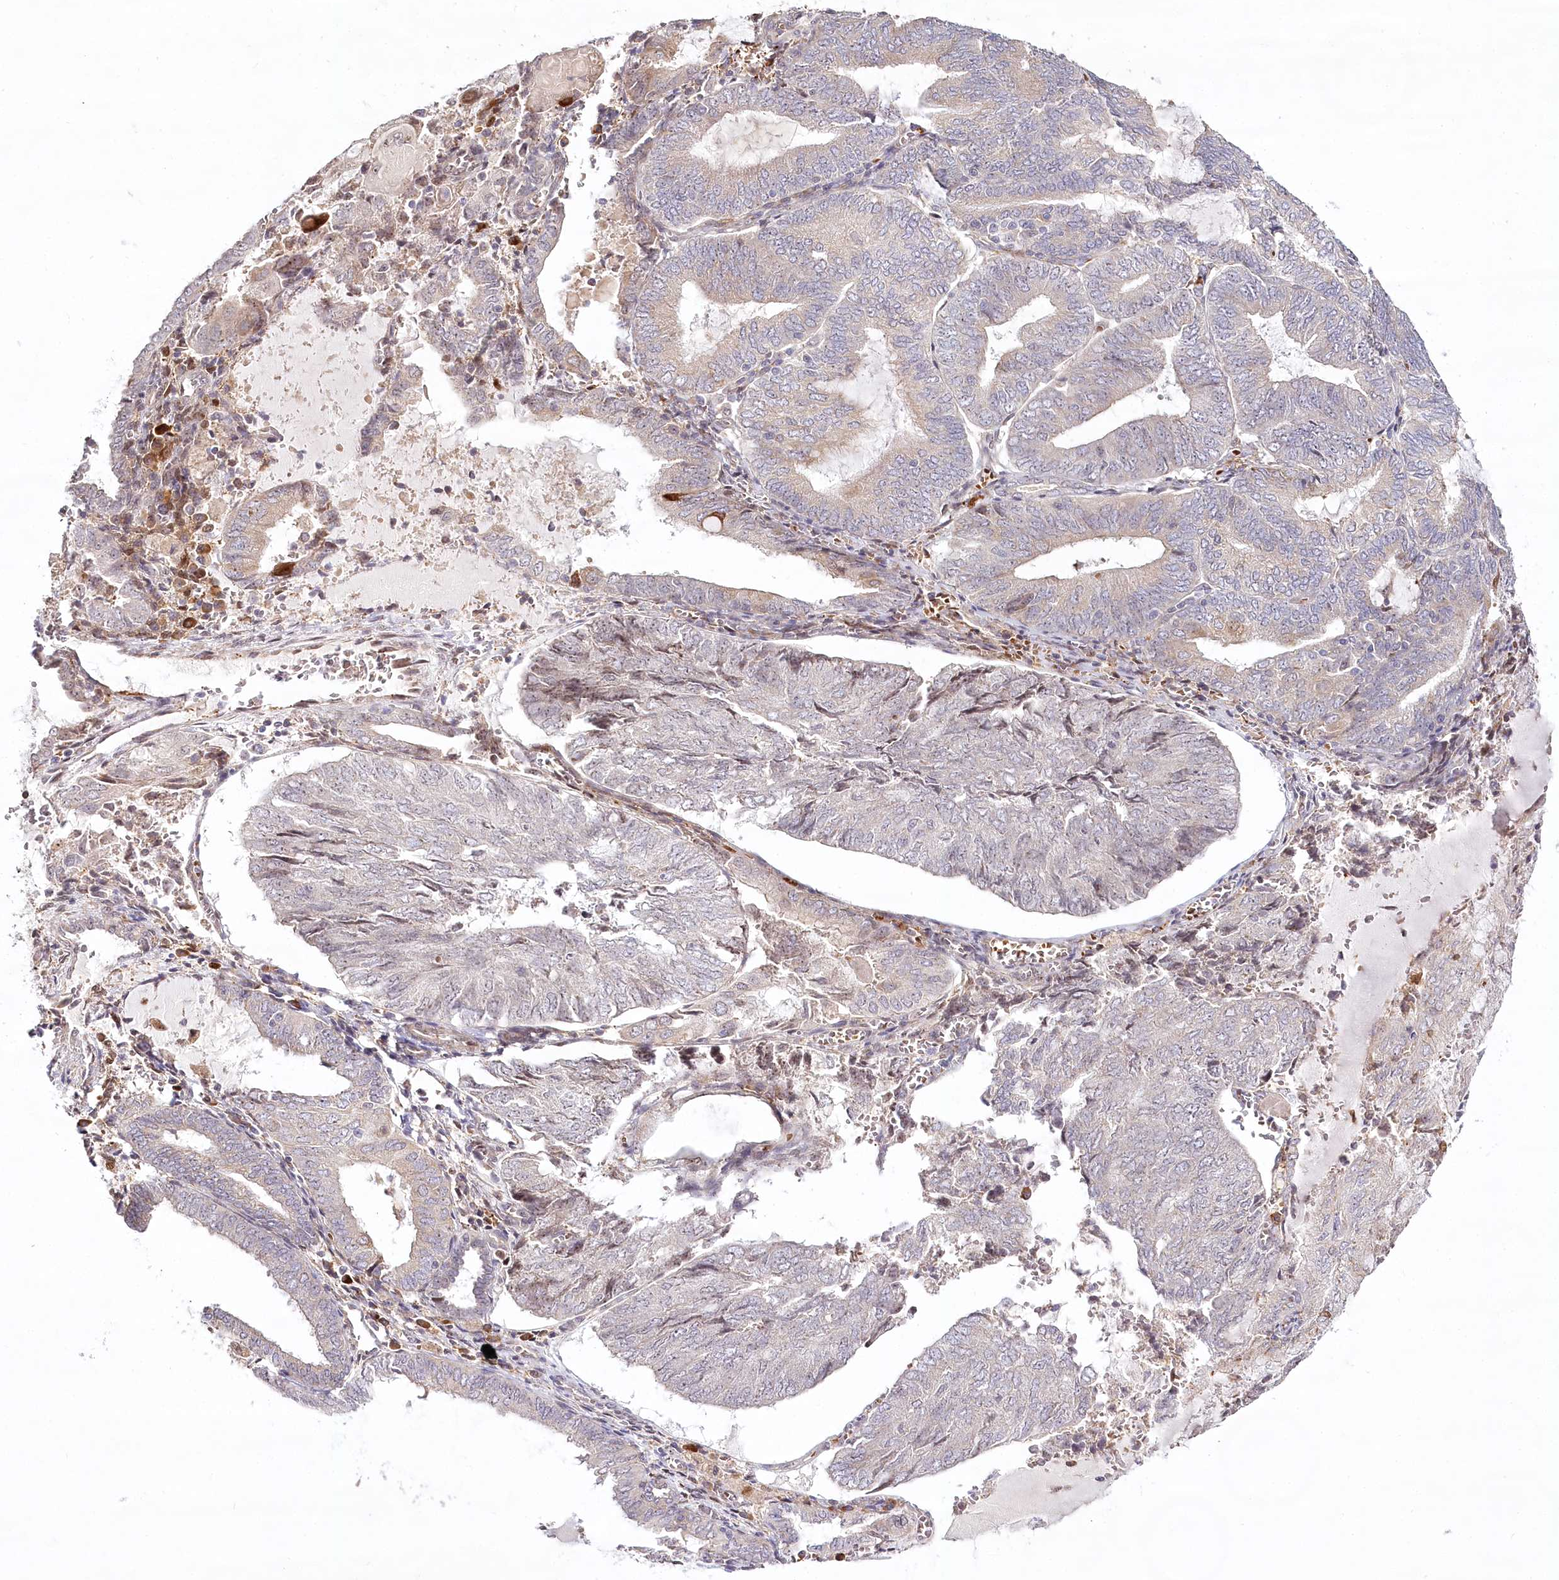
{"staining": {"intensity": "weak", "quantity": "<25%", "location": "cytoplasmic/membranous"}, "tissue": "endometrial cancer", "cell_type": "Tumor cells", "image_type": "cancer", "snomed": [{"axis": "morphology", "description": "Adenocarcinoma, NOS"}, {"axis": "topography", "description": "Endometrium"}], "caption": "Immunohistochemistry micrograph of endometrial adenocarcinoma stained for a protein (brown), which displays no positivity in tumor cells.", "gene": "WDR36", "patient": {"sex": "female", "age": 81}}